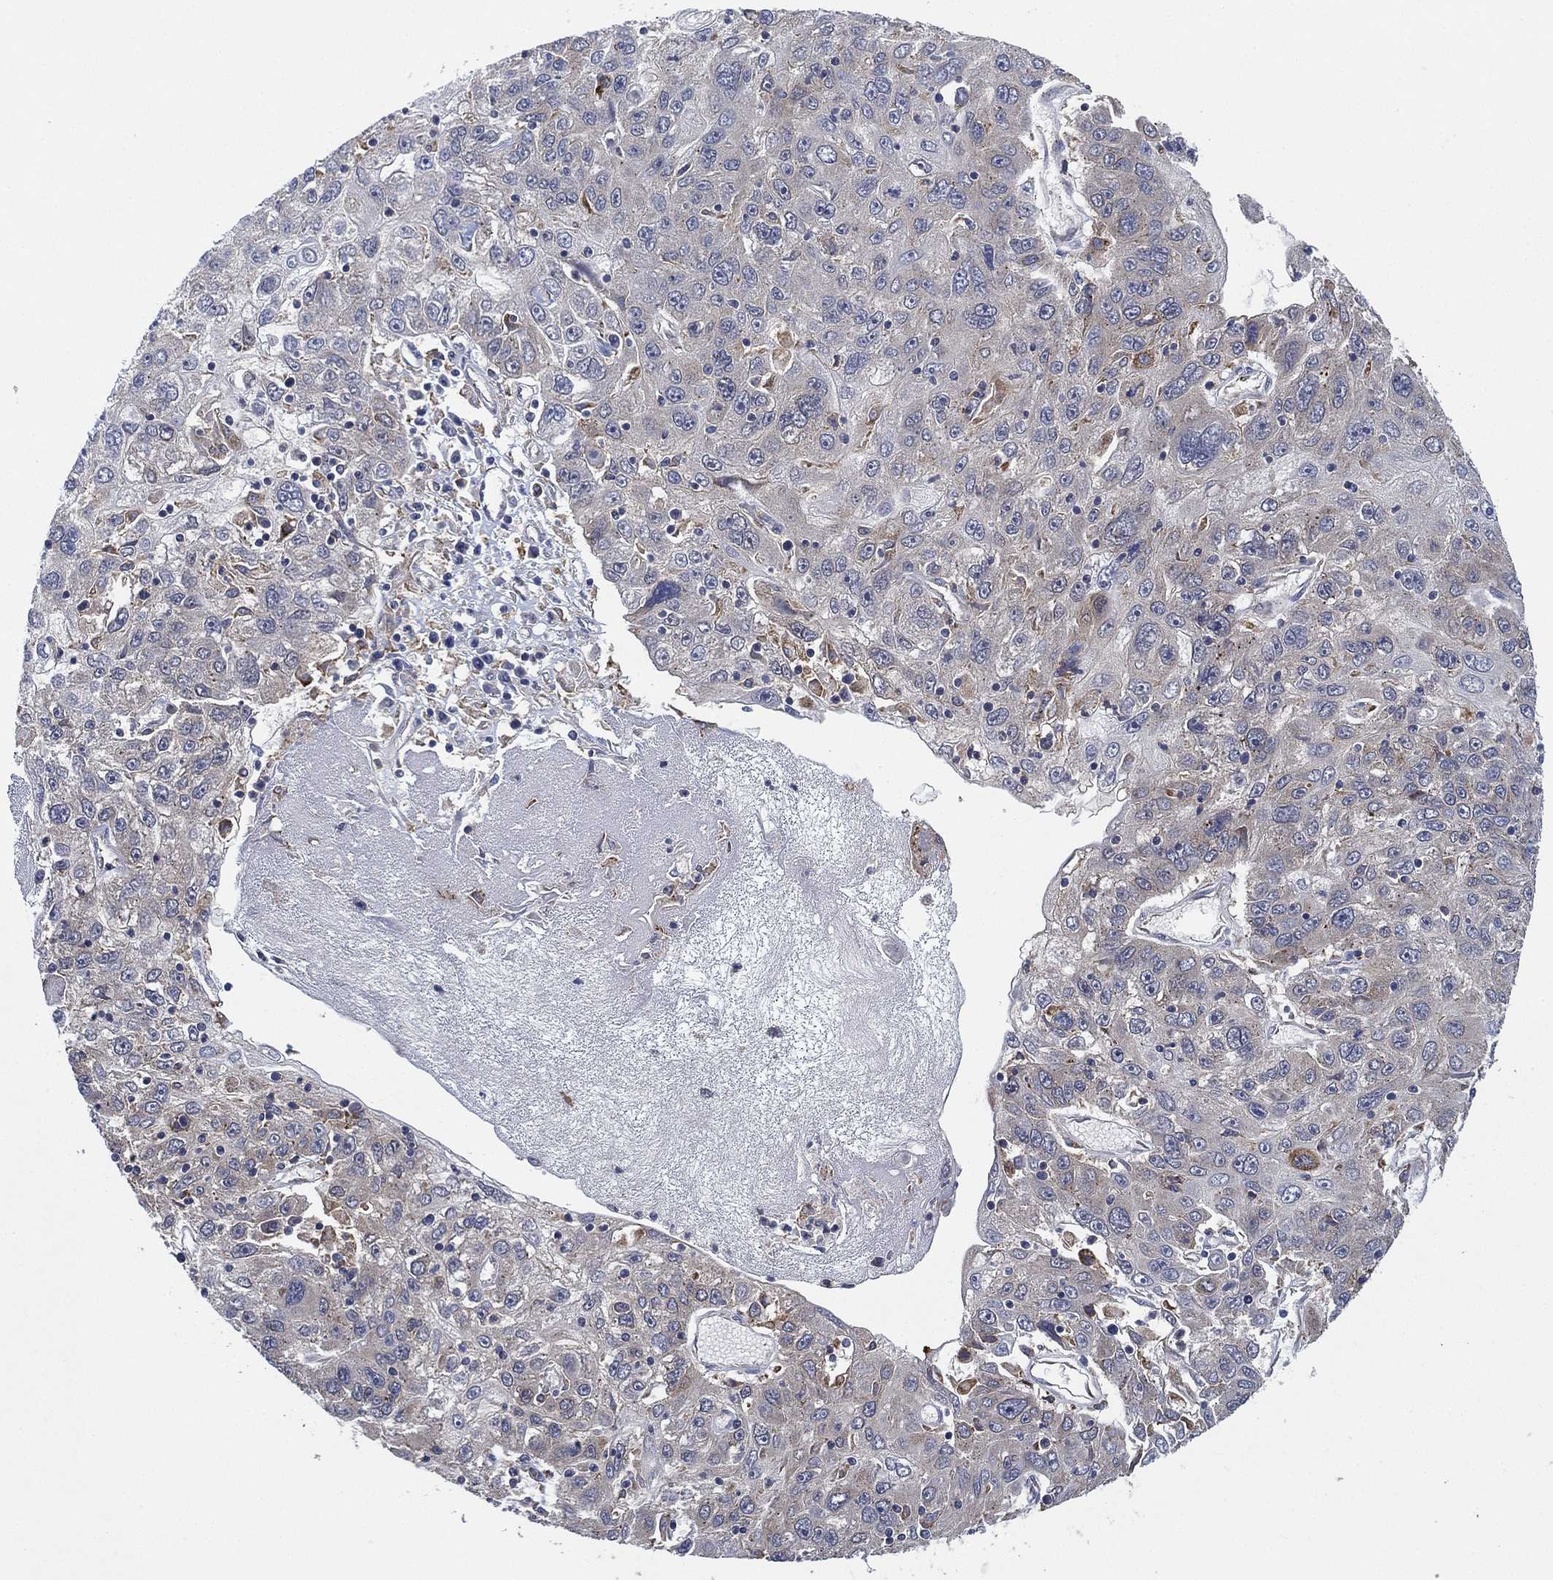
{"staining": {"intensity": "negative", "quantity": "none", "location": "none"}, "tissue": "stomach cancer", "cell_type": "Tumor cells", "image_type": "cancer", "snomed": [{"axis": "morphology", "description": "Adenocarcinoma, NOS"}, {"axis": "topography", "description": "Stomach"}], "caption": "Stomach cancer (adenocarcinoma) stained for a protein using immunohistochemistry displays no staining tumor cells.", "gene": "FES", "patient": {"sex": "male", "age": 56}}